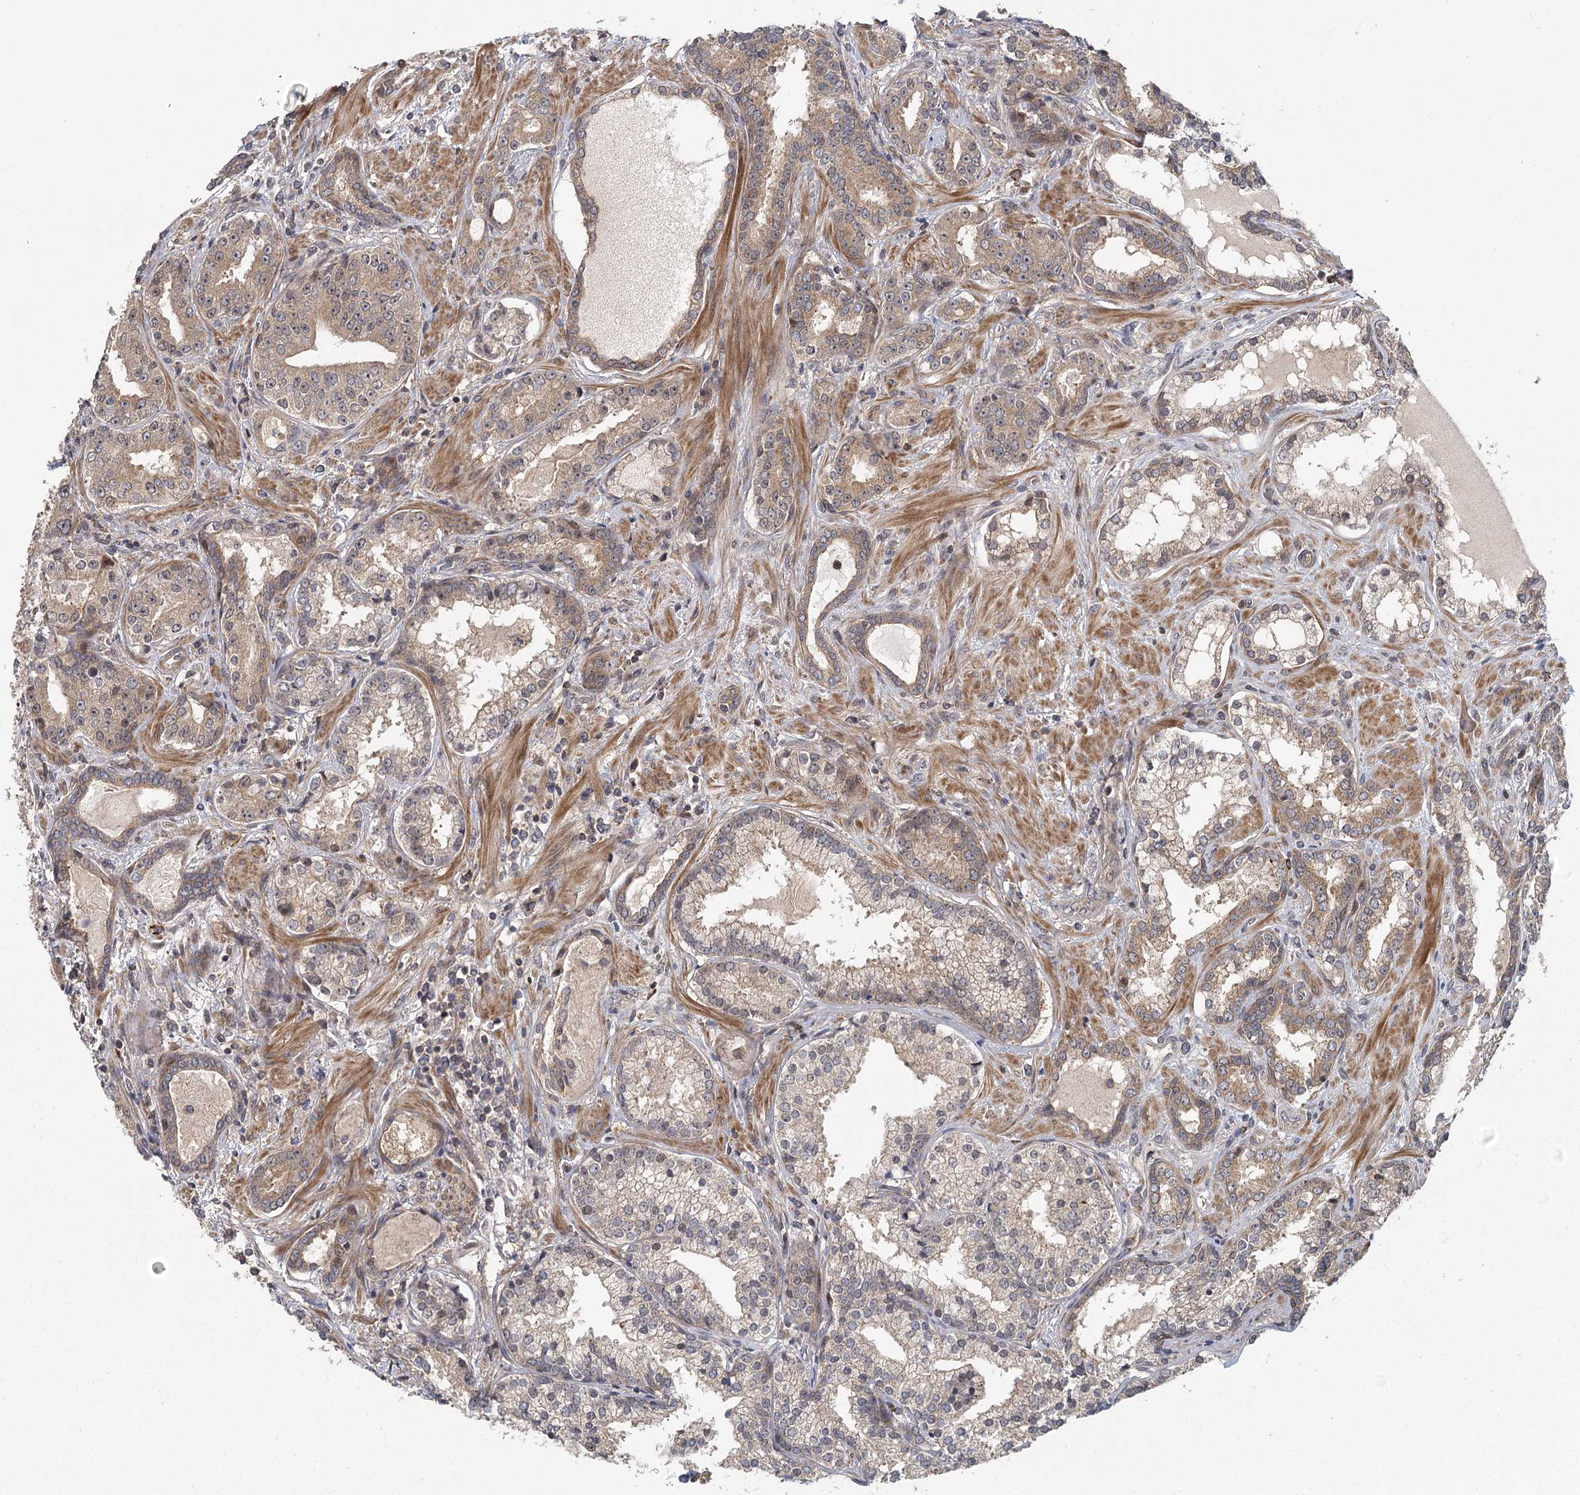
{"staining": {"intensity": "weak", "quantity": "25%-75%", "location": "cytoplasmic/membranous"}, "tissue": "prostate cancer", "cell_type": "Tumor cells", "image_type": "cancer", "snomed": [{"axis": "morphology", "description": "Adenocarcinoma, High grade"}, {"axis": "topography", "description": "Prostate"}], "caption": "Adenocarcinoma (high-grade) (prostate) stained with a brown dye reveals weak cytoplasmic/membranous positive staining in approximately 25%-75% of tumor cells.", "gene": "RAPGEF6", "patient": {"sex": "male", "age": 58}}